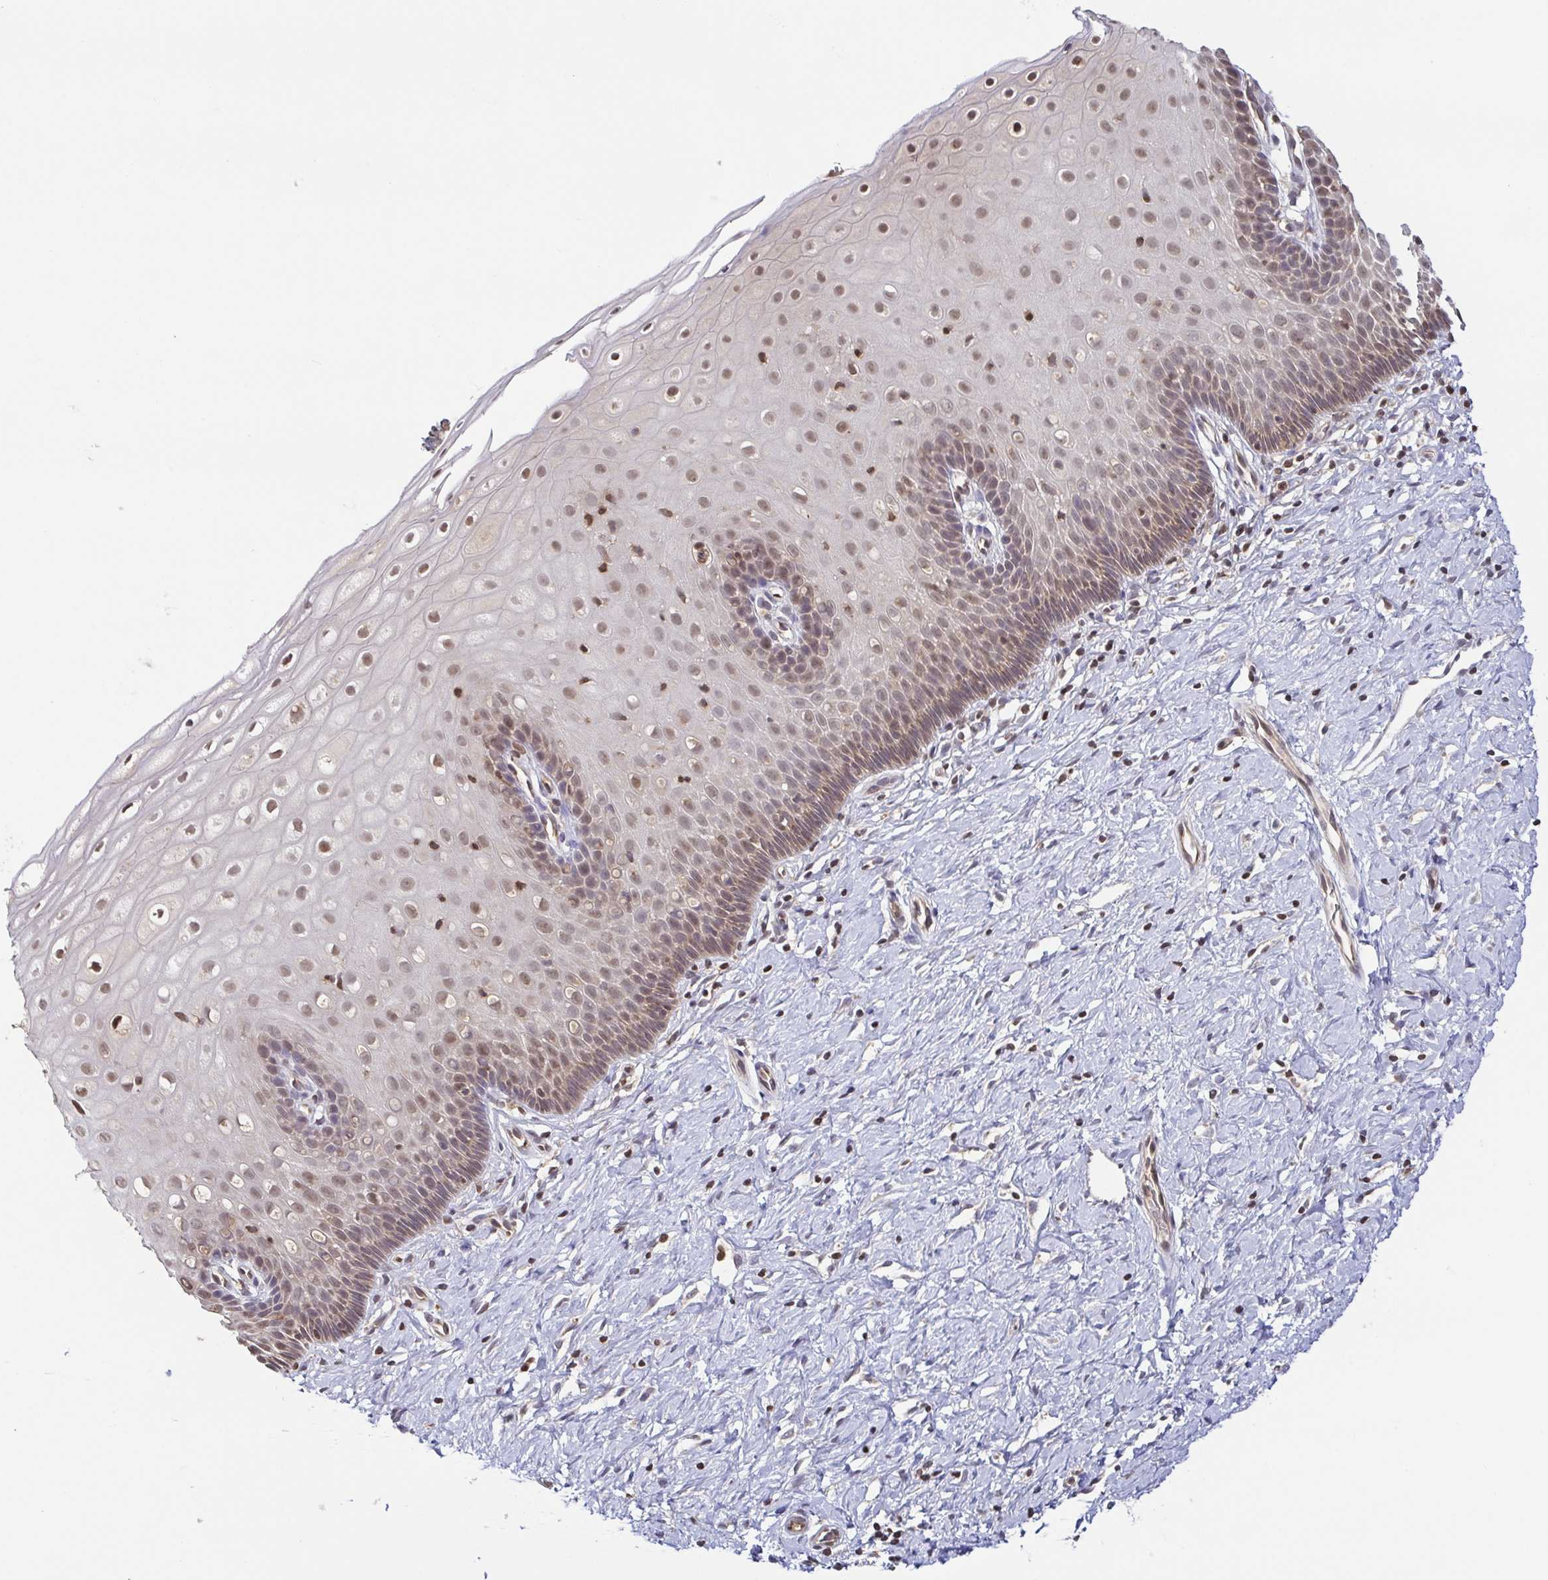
{"staining": {"intensity": "moderate", "quantity": "<25%", "location": "nuclear"}, "tissue": "cervix", "cell_type": "Glandular cells", "image_type": "normal", "snomed": [{"axis": "morphology", "description": "Normal tissue, NOS"}, {"axis": "topography", "description": "Cervix"}], "caption": "Immunohistochemistry (IHC) (DAB) staining of benign cervix exhibits moderate nuclear protein expression in about <25% of glandular cells.", "gene": "PSMB9", "patient": {"sex": "female", "age": 37}}